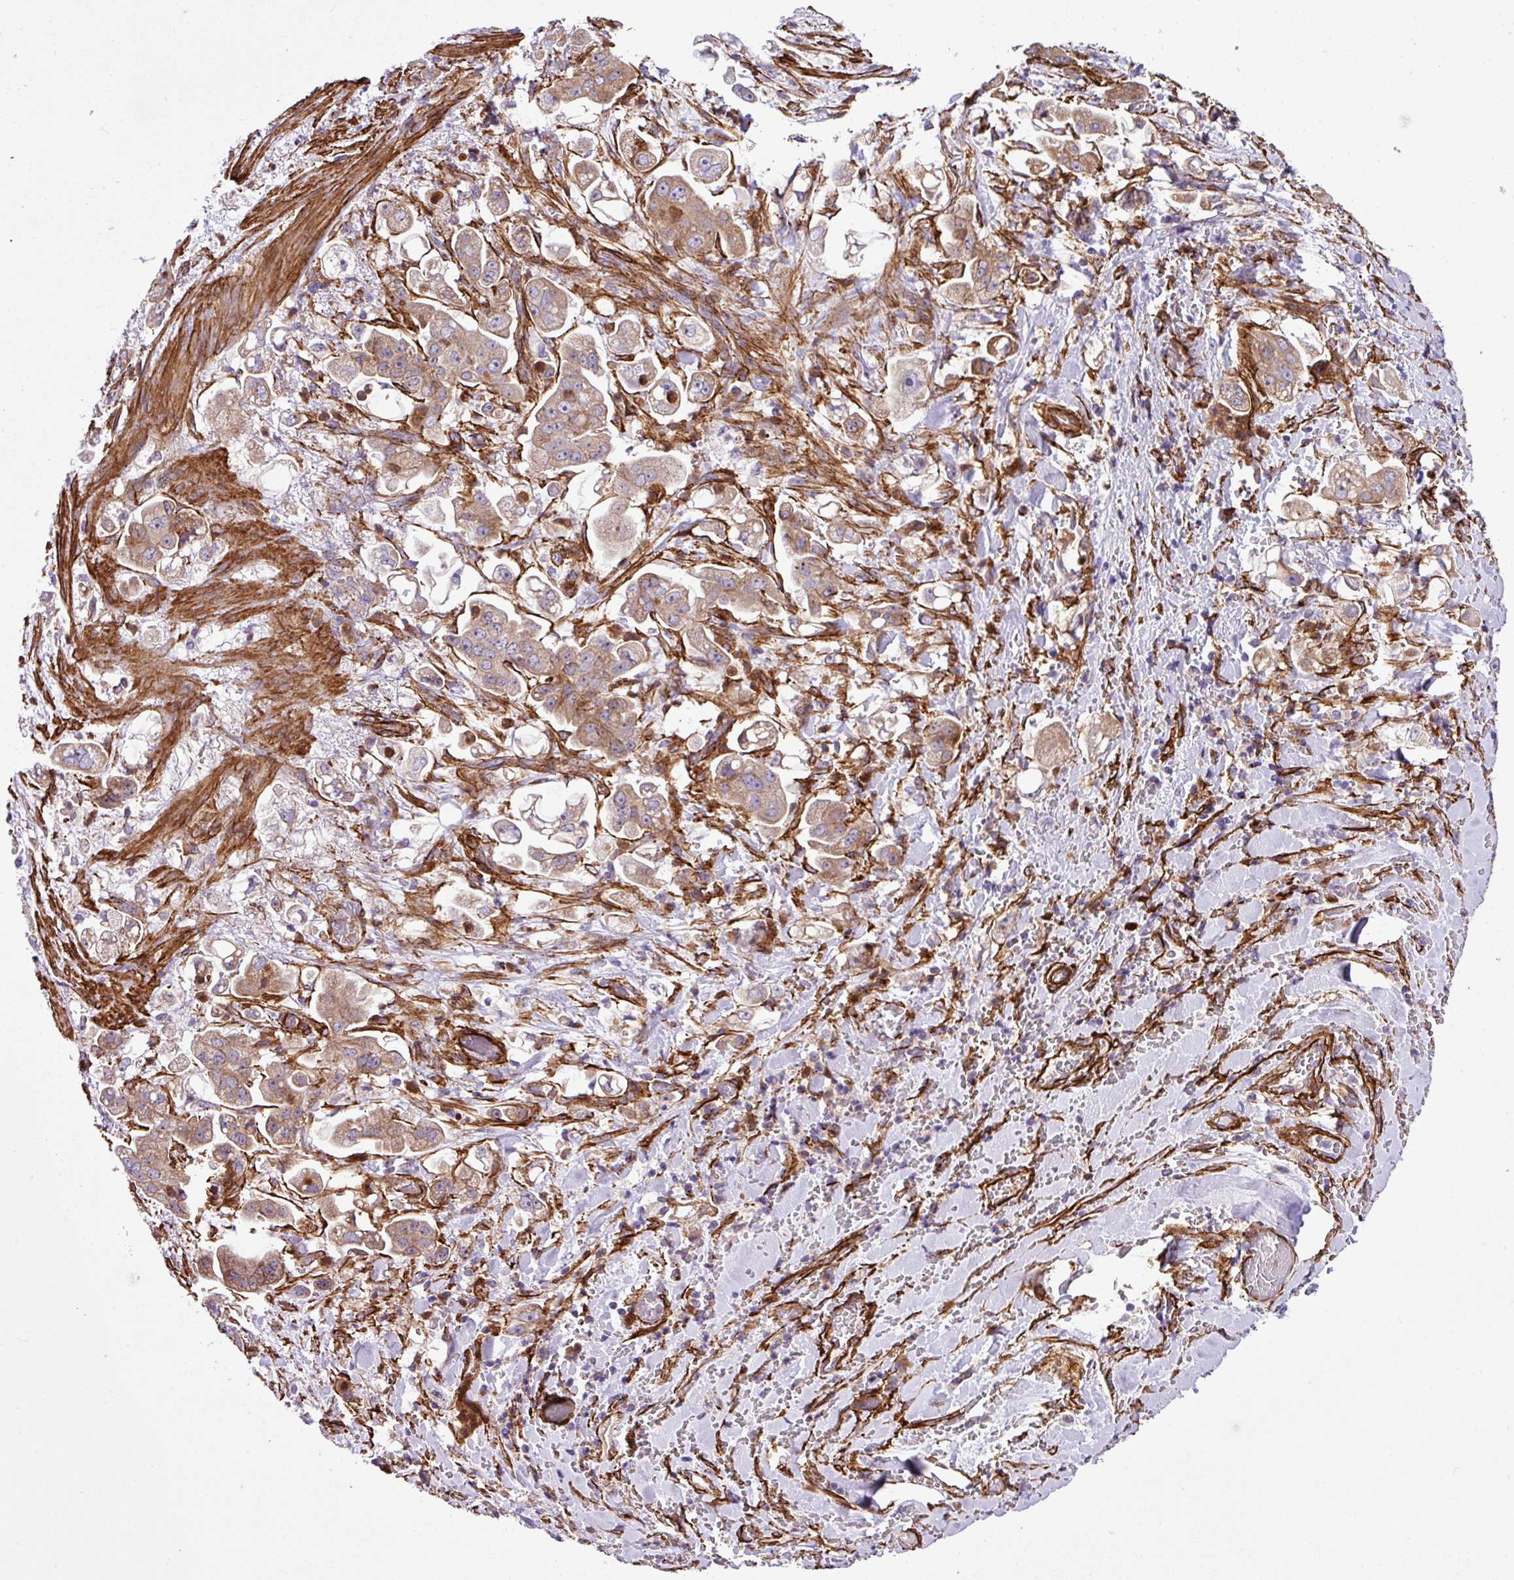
{"staining": {"intensity": "moderate", "quantity": ">75%", "location": "cytoplasmic/membranous"}, "tissue": "stomach cancer", "cell_type": "Tumor cells", "image_type": "cancer", "snomed": [{"axis": "morphology", "description": "Adenocarcinoma, NOS"}, {"axis": "topography", "description": "Stomach"}], "caption": "The image exhibits immunohistochemical staining of stomach adenocarcinoma. There is moderate cytoplasmic/membranous staining is appreciated in approximately >75% of tumor cells.", "gene": "FAM47E", "patient": {"sex": "male", "age": 62}}